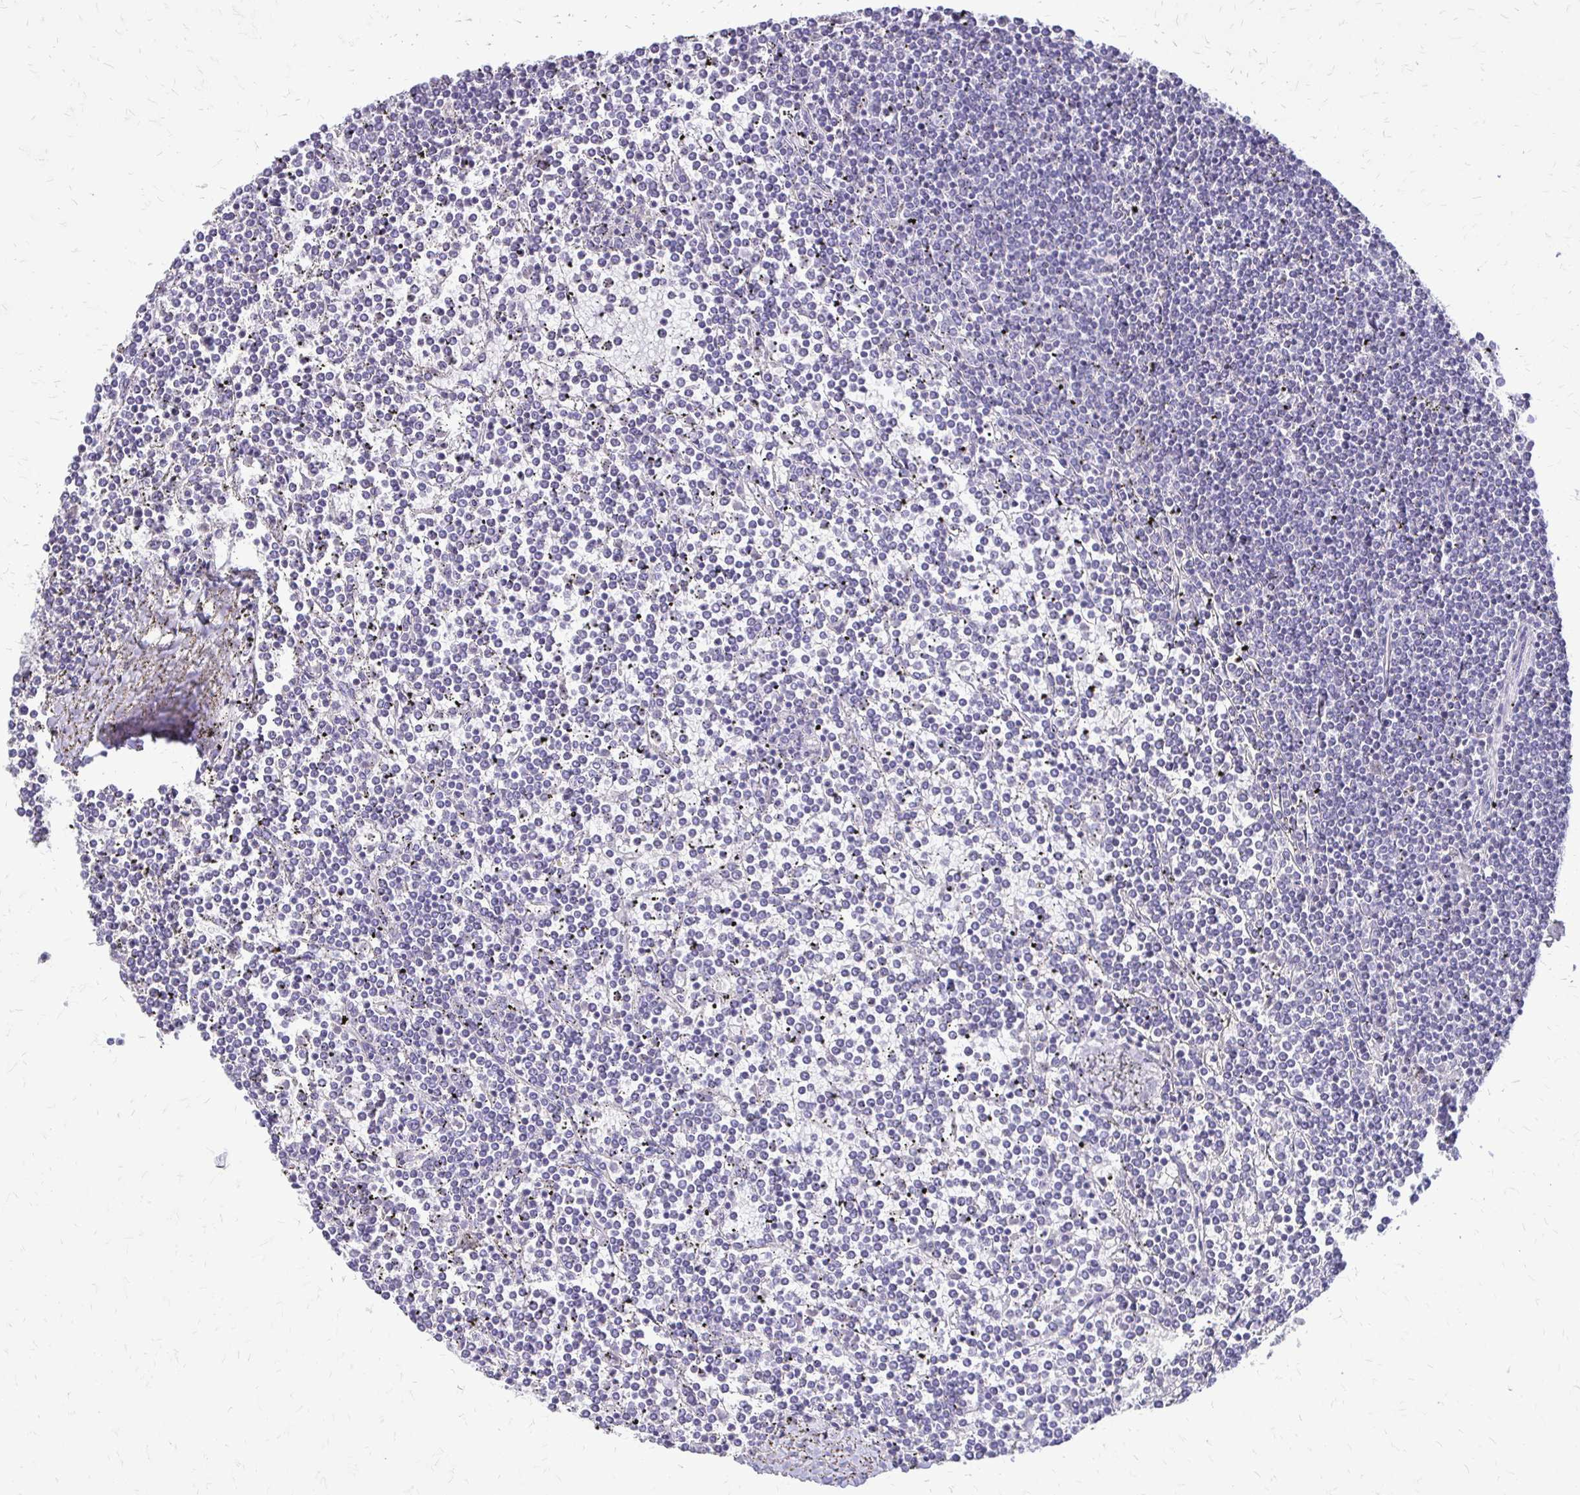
{"staining": {"intensity": "negative", "quantity": "none", "location": "none"}, "tissue": "lymphoma", "cell_type": "Tumor cells", "image_type": "cancer", "snomed": [{"axis": "morphology", "description": "Malignant lymphoma, non-Hodgkin's type, Low grade"}, {"axis": "topography", "description": "Spleen"}], "caption": "DAB (3,3'-diaminobenzidine) immunohistochemical staining of human low-grade malignant lymphoma, non-Hodgkin's type shows no significant staining in tumor cells. Nuclei are stained in blue.", "gene": "ALPG", "patient": {"sex": "female", "age": 19}}